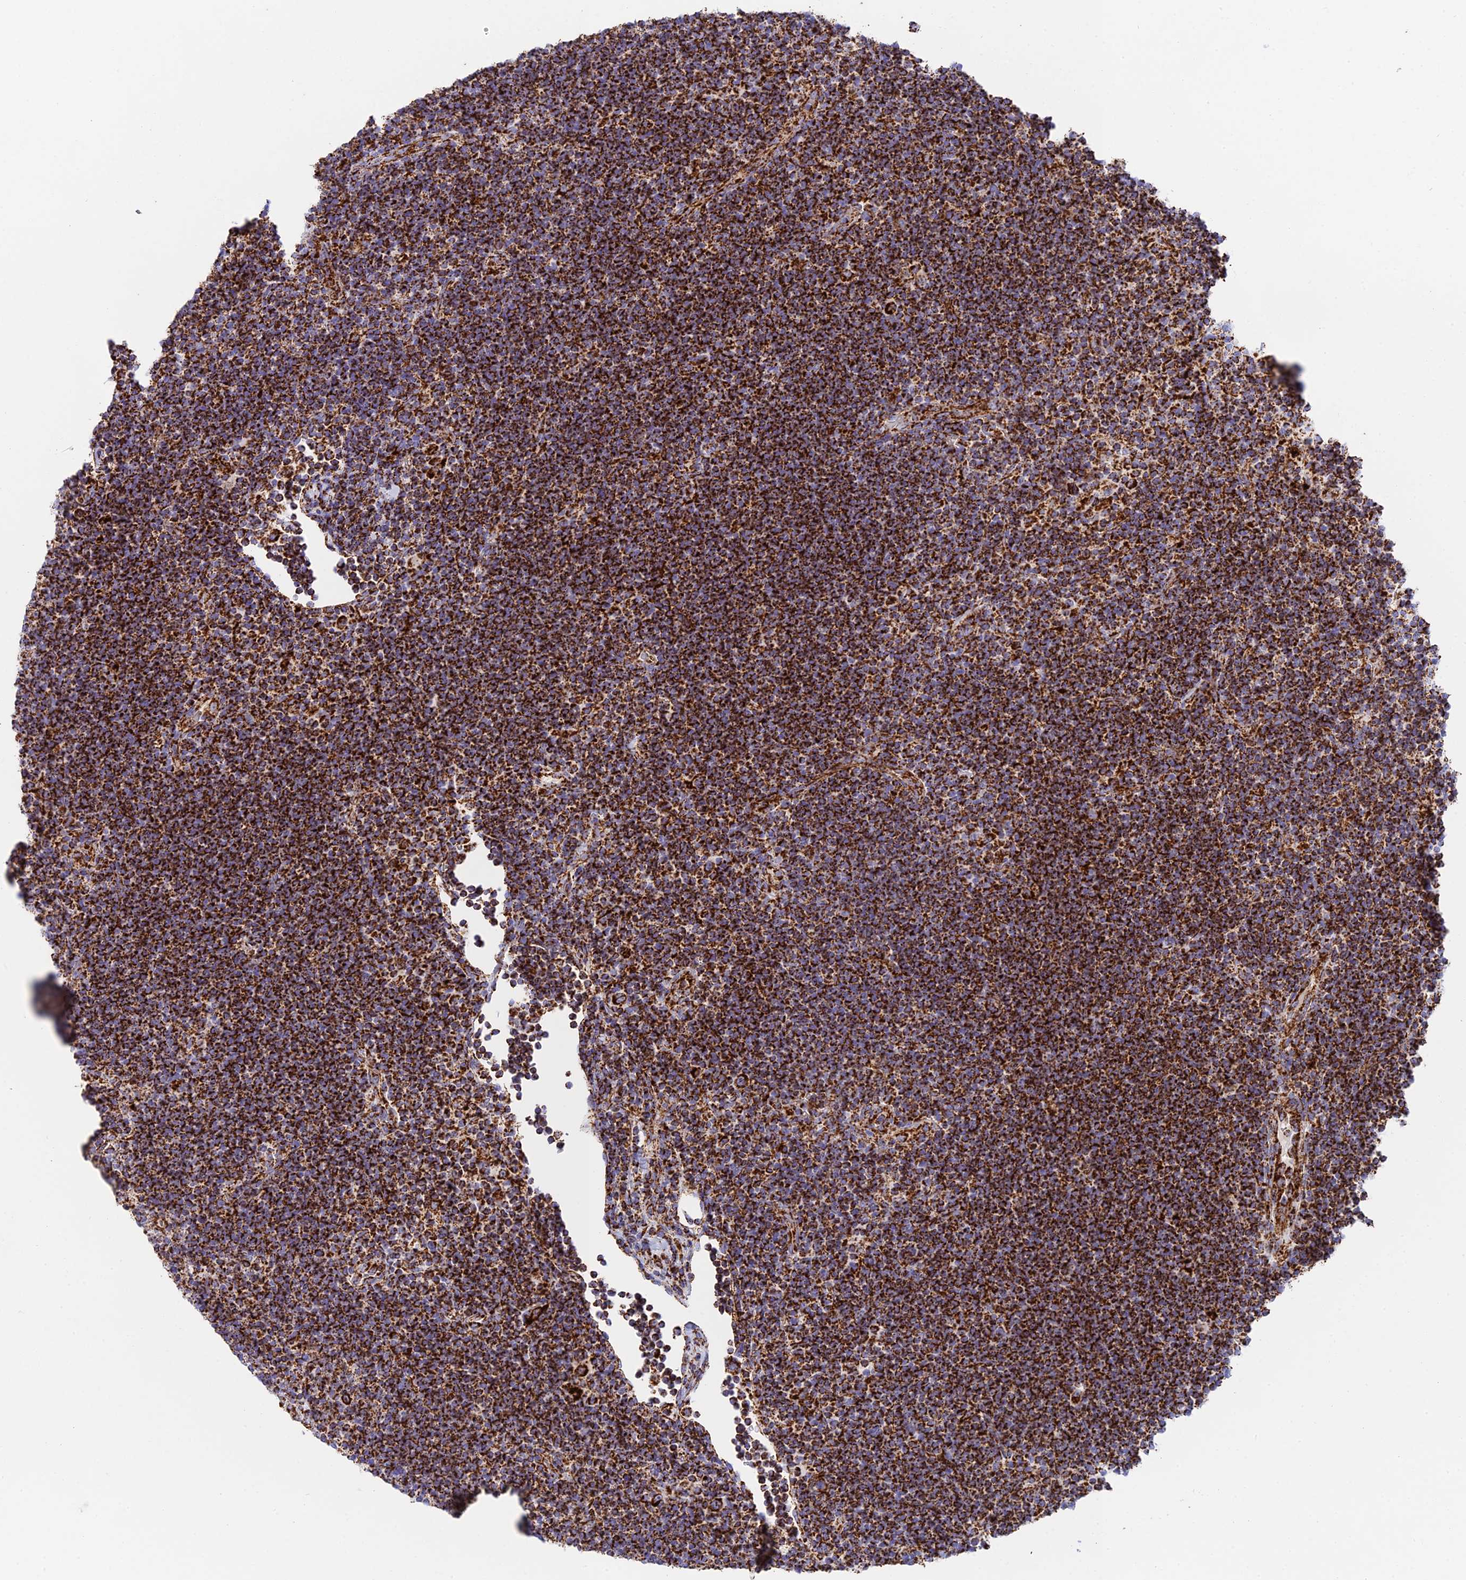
{"staining": {"intensity": "strong", "quantity": ">75%", "location": "cytoplasmic/membranous"}, "tissue": "lymphoma", "cell_type": "Tumor cells", "image_type": "cancer", "snomed": [{"axis": "morphology", "description": "Hodgkin's disease, NOS"}, {"axis": "topography", "description": "Lymph node"}], "caption": "A photomicrograph of human Hodgkin's disease stained for a protein displays strong cytoplasmic/membranous brown staining in tumor cells.", "gene": "CHCHD3", "patient": {"sex": "female", "age": 57}}